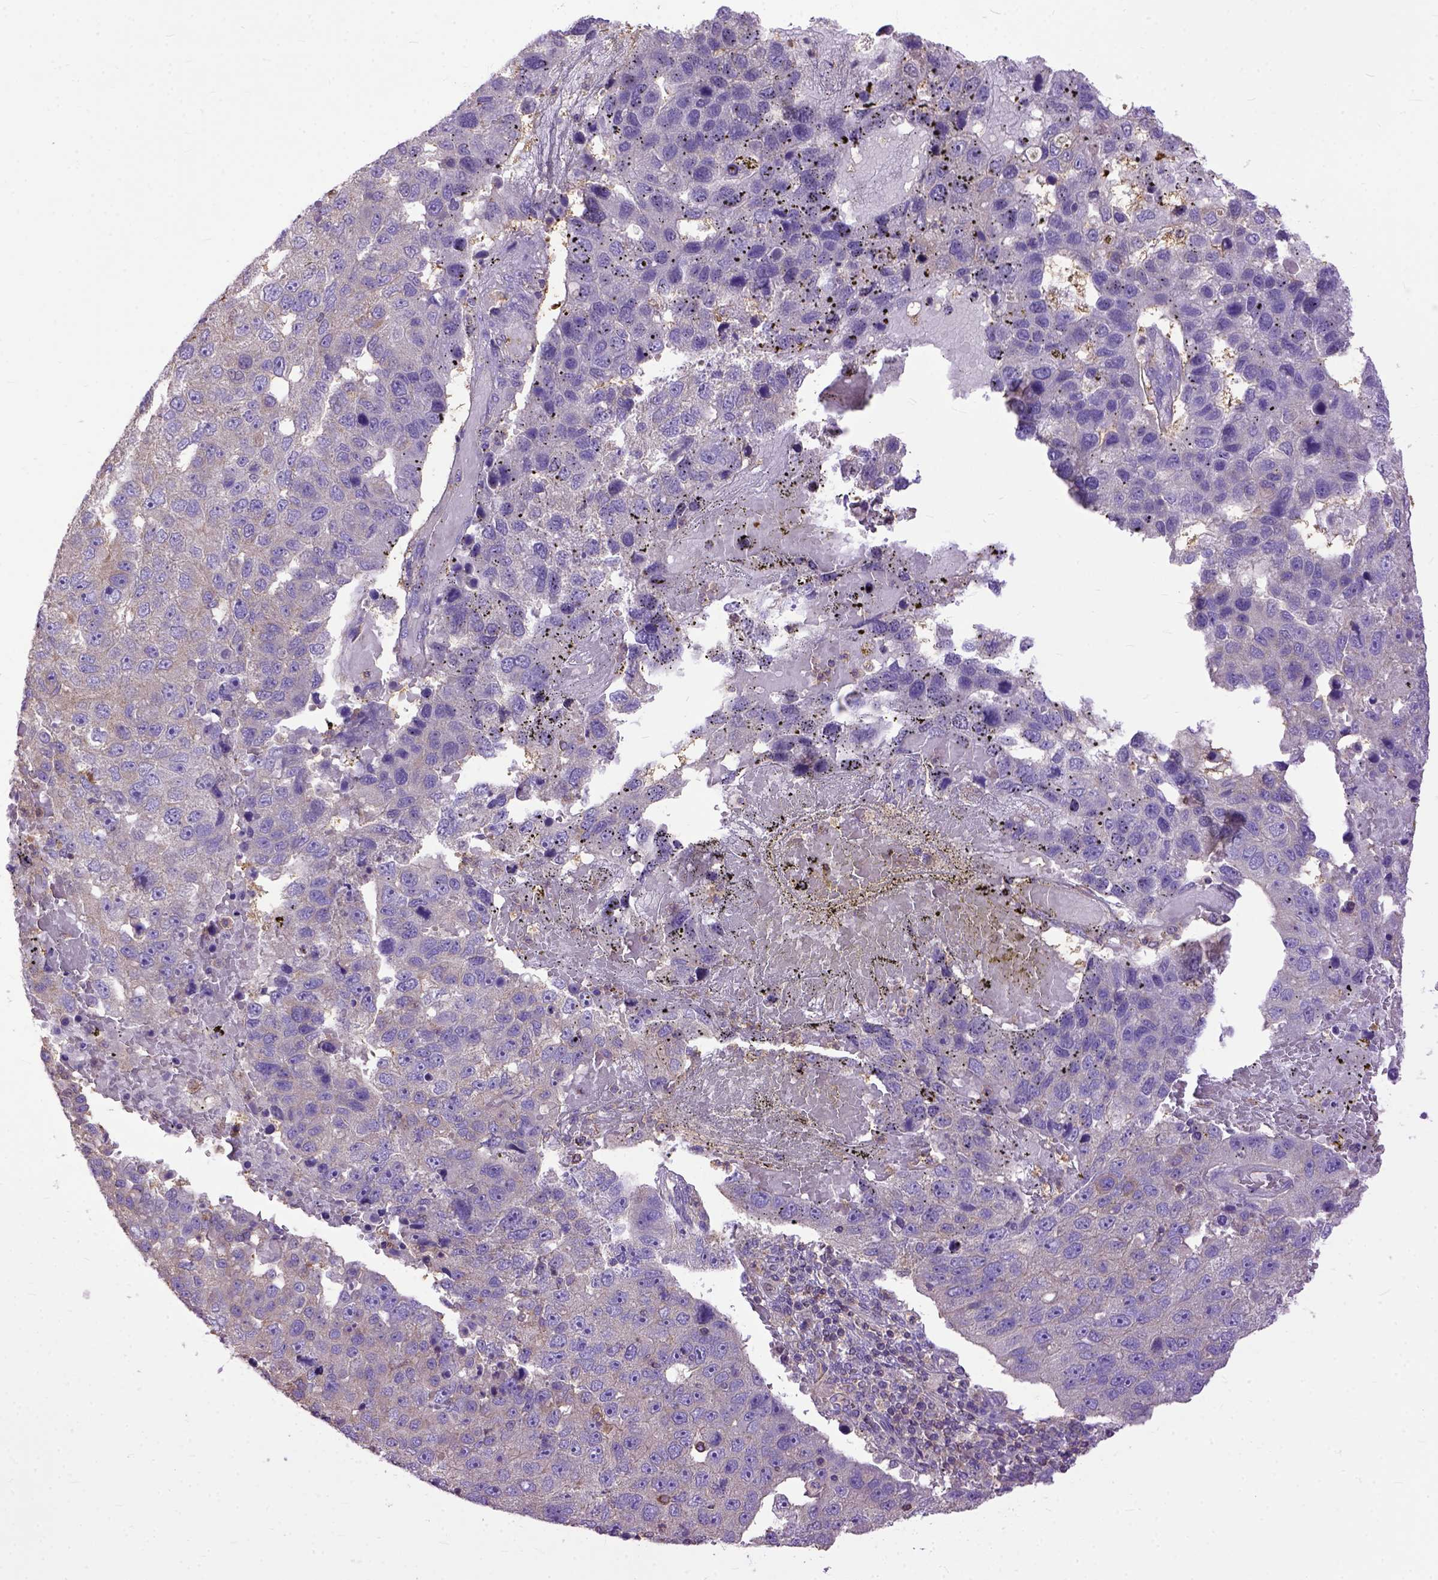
{"staining": {"intensity": "weak", "quantity": "25%-75%", "location": "cytoplasmic/membranous"}, "tissue": "pancreatic cancer", "cell_type": "Tumor cells", "image_type": "cancer", "snomed": [{"axis": "morphology", "description": "Adenocarcinoma, NOS"}, {"axis": "topography", "description": "Pancreas"}], "caption": "The micrograph exhibits staining of pancreatic adenocarcinoma, revealing weak cytoplasmic/membranous protein positivity (brown color) within tumor cells.", "gene": "NAMPT", "patient": {"sex": "female", "age": 61}}